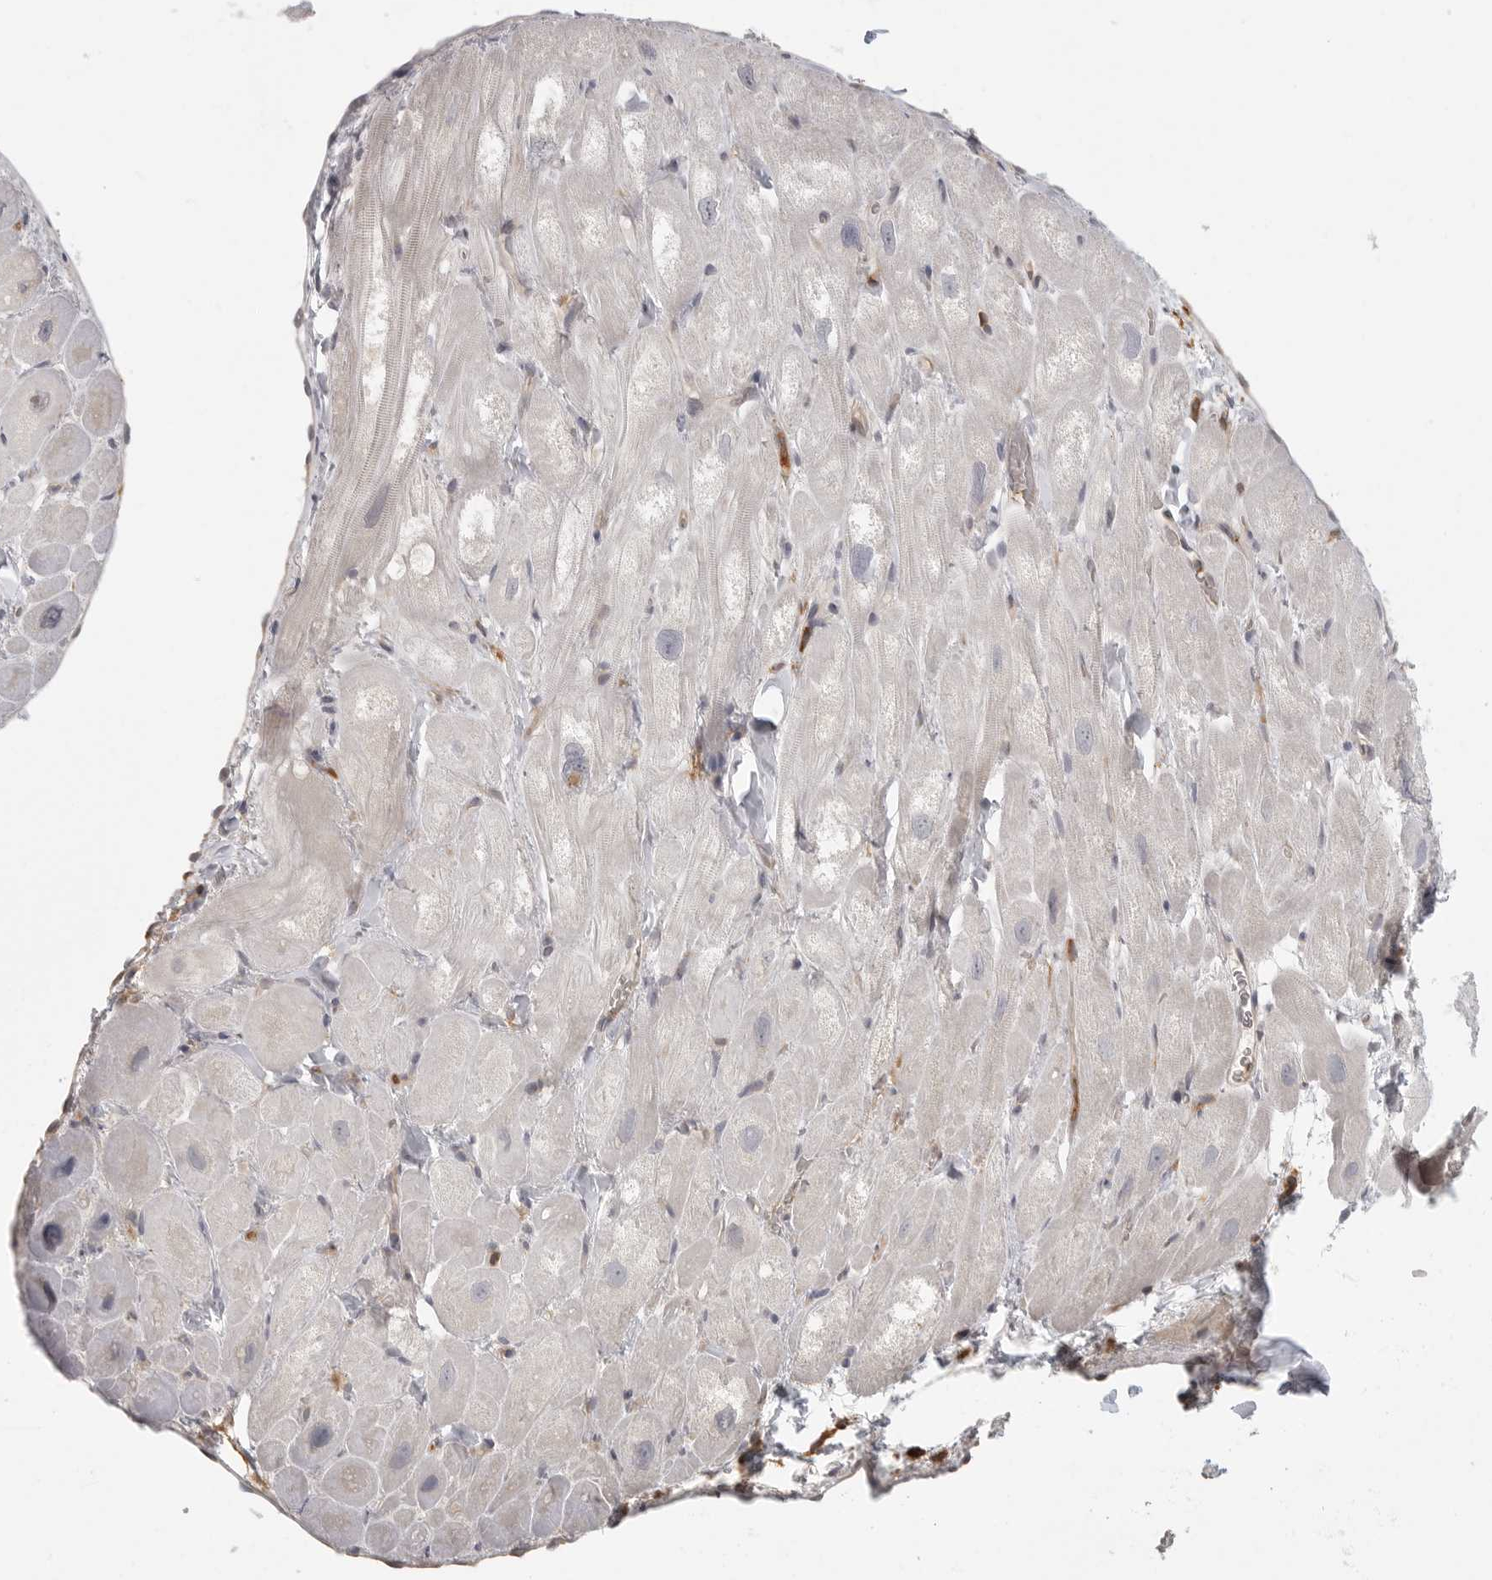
{"staining": {"intensity": "negative", "quantity": "none", "location": "none"}, "tissue": "heart muscle", "cell_type": "Cardiomyocytes", "image_type": "normal", "snomed": [{"axis": "morphology", "description": "Normal tissue, NOS"}, {"axis": "topography", "description": "Heart"}], "caption": "A high-resolution photomicrograph shows immunohistochemistry (IHC) staining of normal heart muscle, which demonstrates no significant expression in cardiomyocytes.", "gene": "DBNL", "patient": {"sex": "male", "age": 49}}